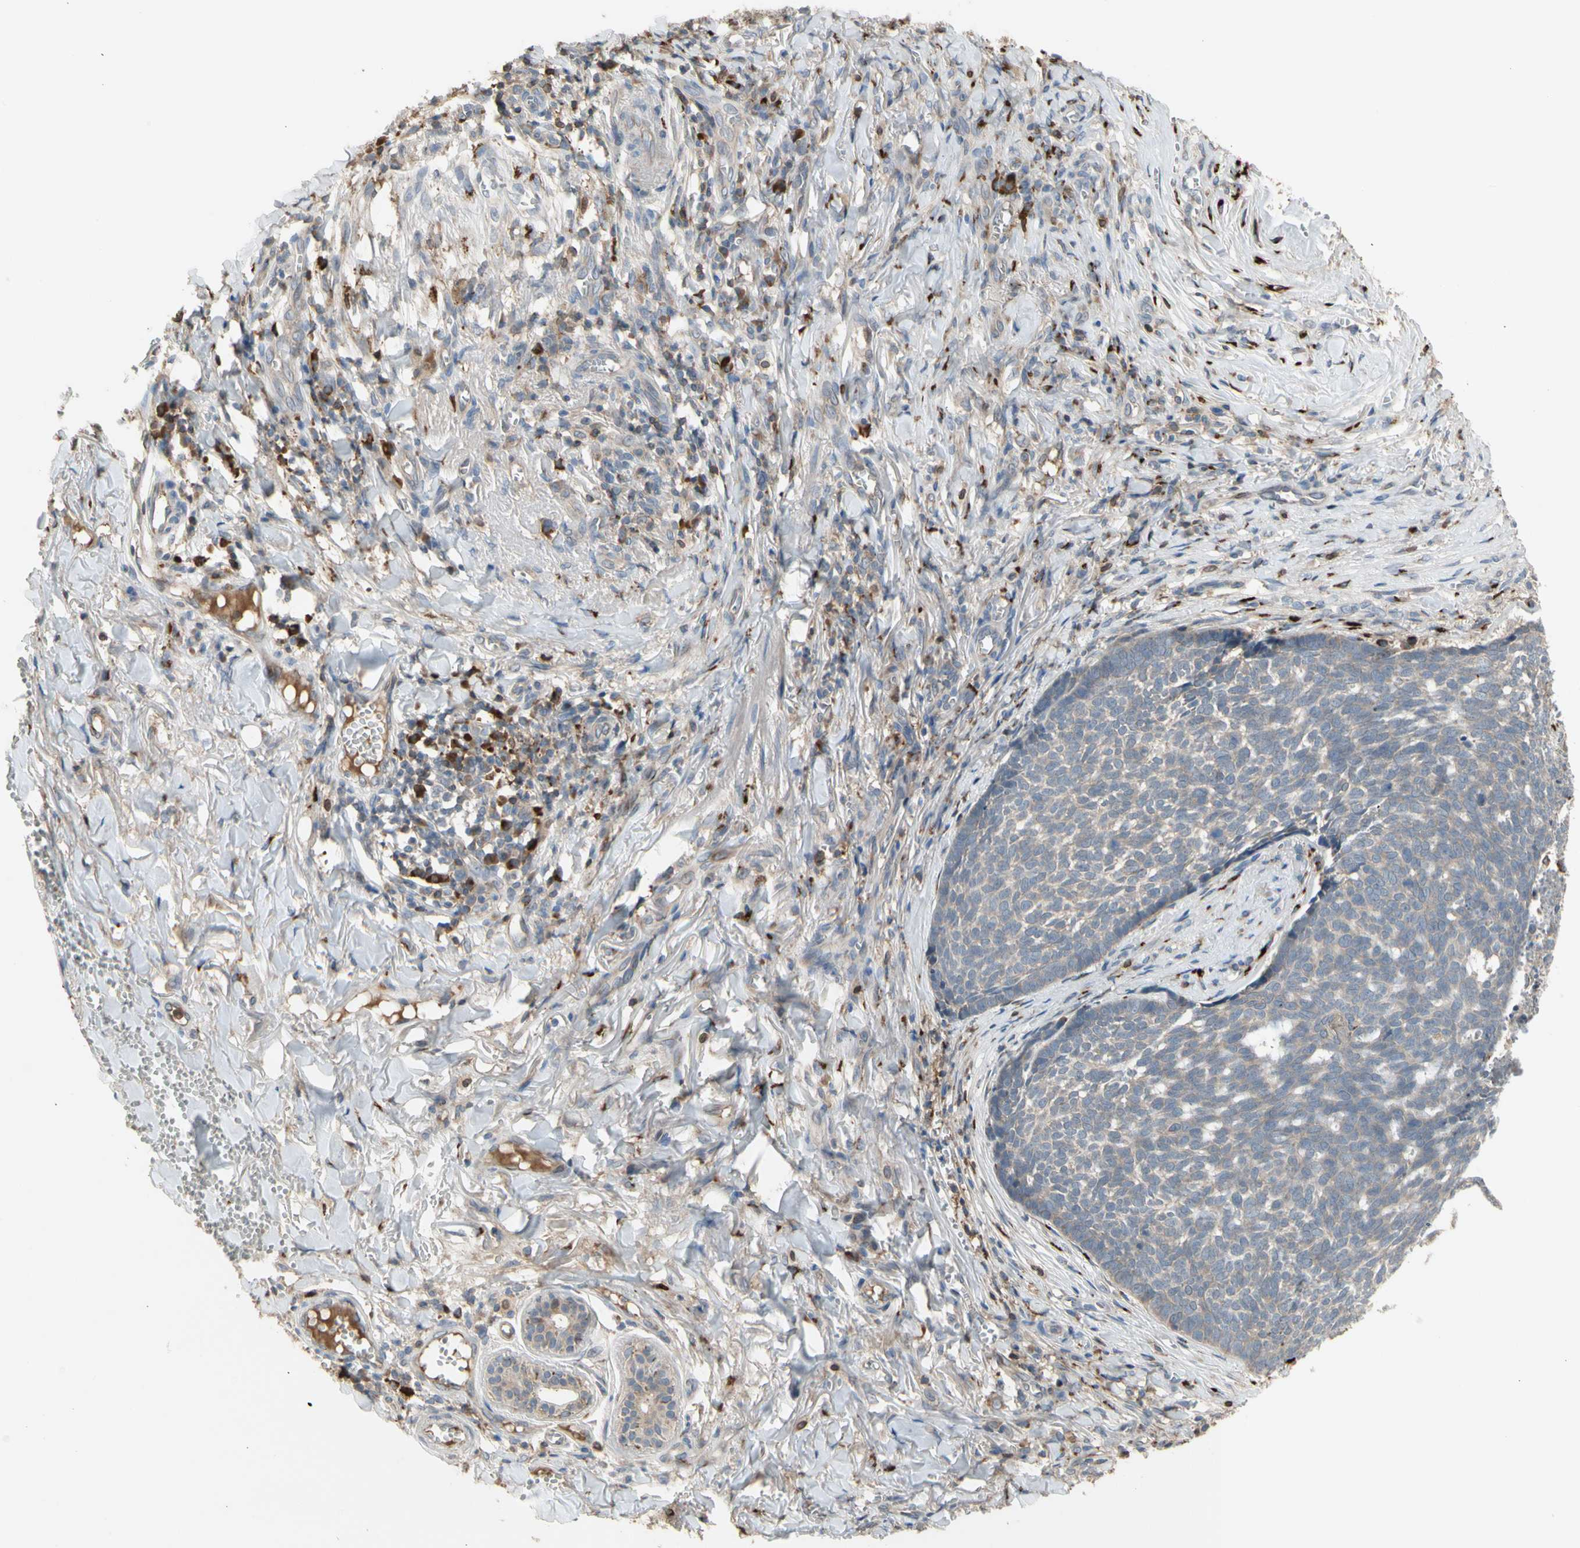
{"staining": {"intensity": "weak", "quantity": ">75%", "location": "cytoplasmic/membranous"}, "tissue": "skin cancer", "cell_type": "Tumor cells", "image_type": "cancer", "snomed": [{"axis": "morphology", "description": "Basal cell carcinoma"}, {"axis": "topography", "description": "Skin"}], "caption": "About >75% of tumor cells in skin cancer (basal cell carcinoma) reveal weak cytoplasmic/membranous protein staining as visualized by brown immunohistochemical staining.", "gene": "GALNT5", "patient": {"sex": "male", "age": 84}}